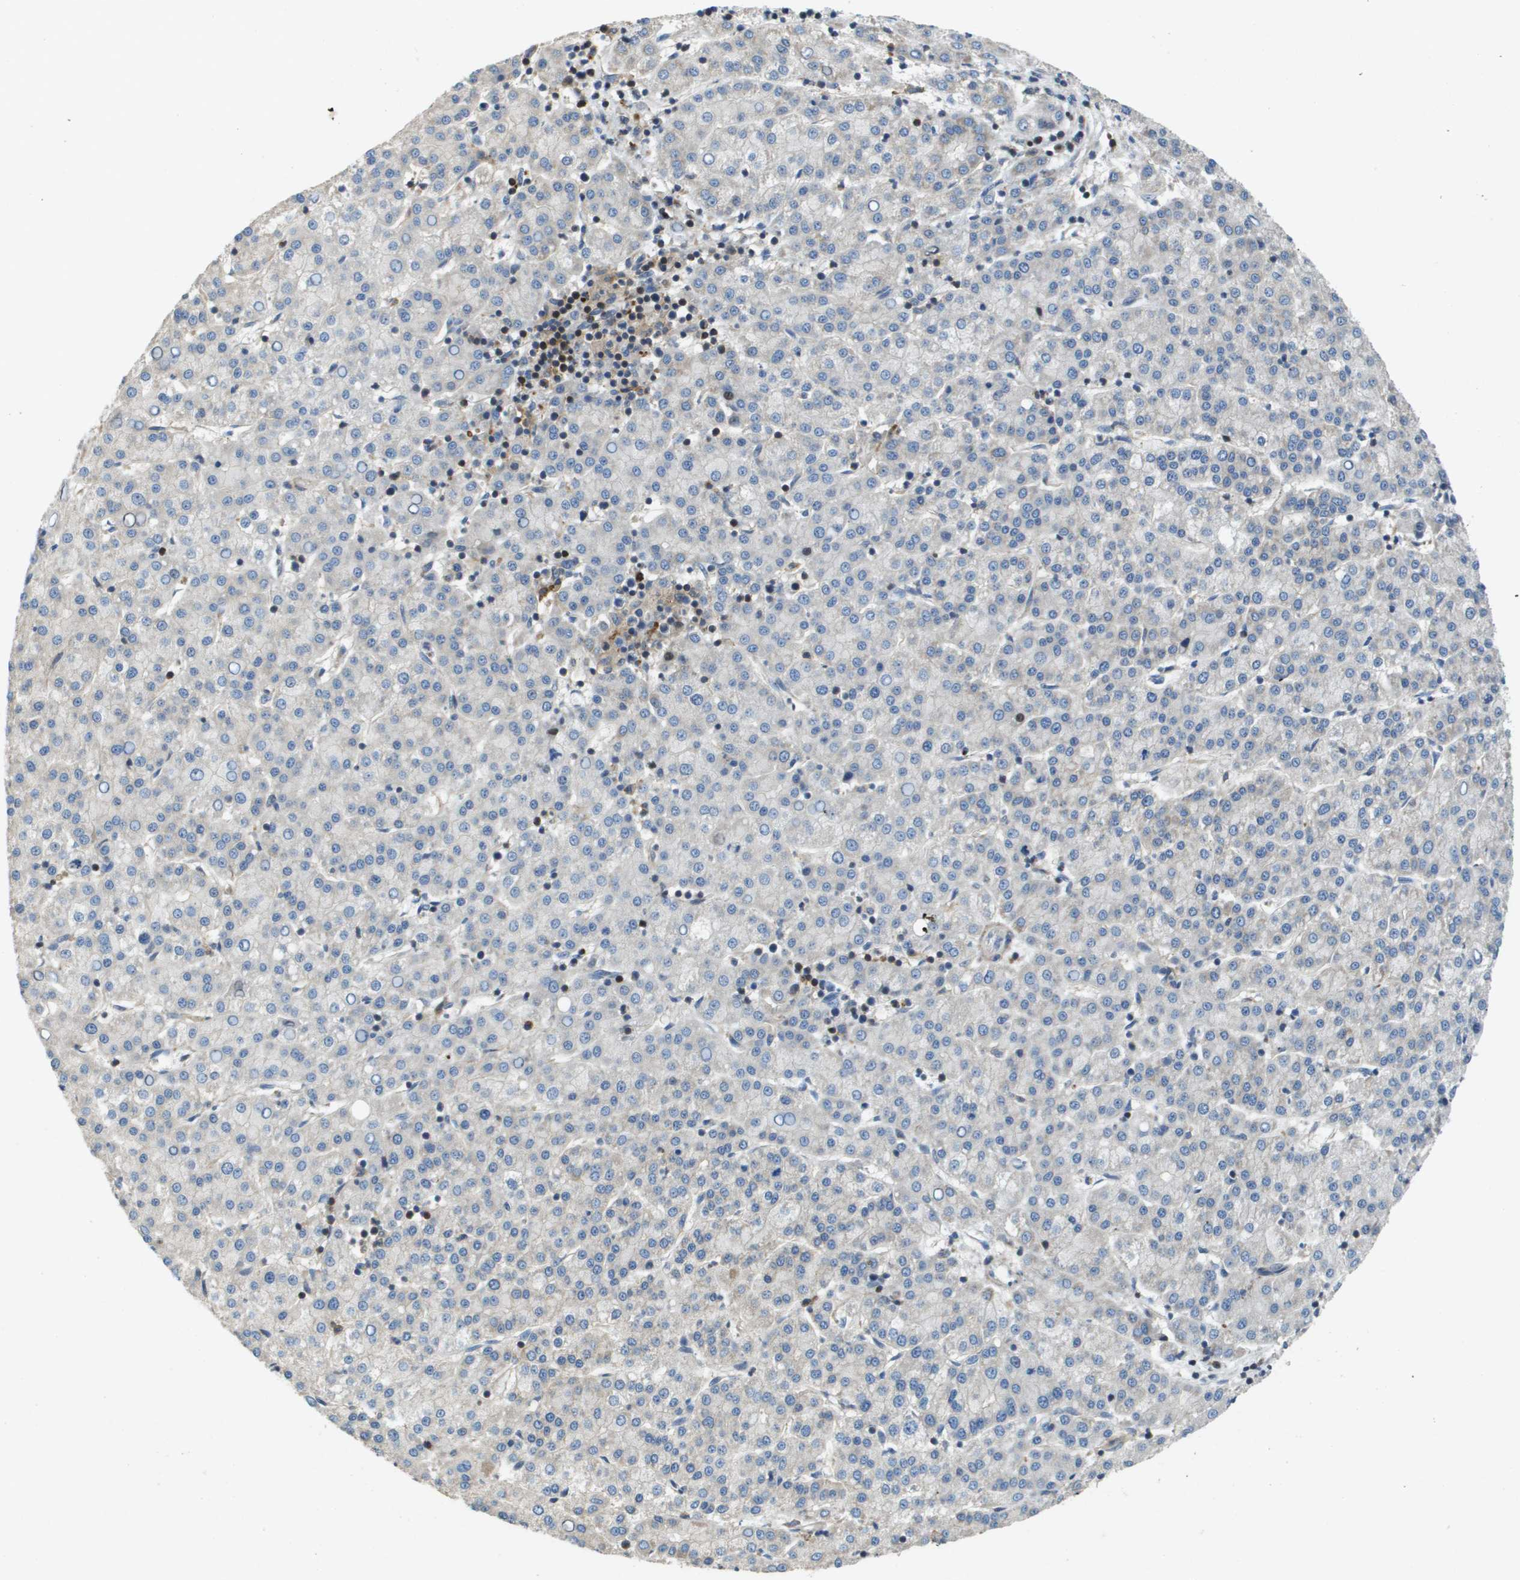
{"staining": {"intensity": "negative", "quantity": "none", "location": "none"}, "tissue": "liver cancer", "cell_type": "Tumor cells", "image_type": "cancer", "snomed": [{"axis": "morphology", "description": "Carcinoma, Hepatocellular, NOS"}, {"axis": "topography", "description": "Liver"}], "caption": "The immunohistochemistry (IHC) histopathology image has no significant staining in tumor cells of liver hepatocellular carcinoma tissue.", "gene": "SCN4B", "patient": {"sex": "female", "age": 58}}